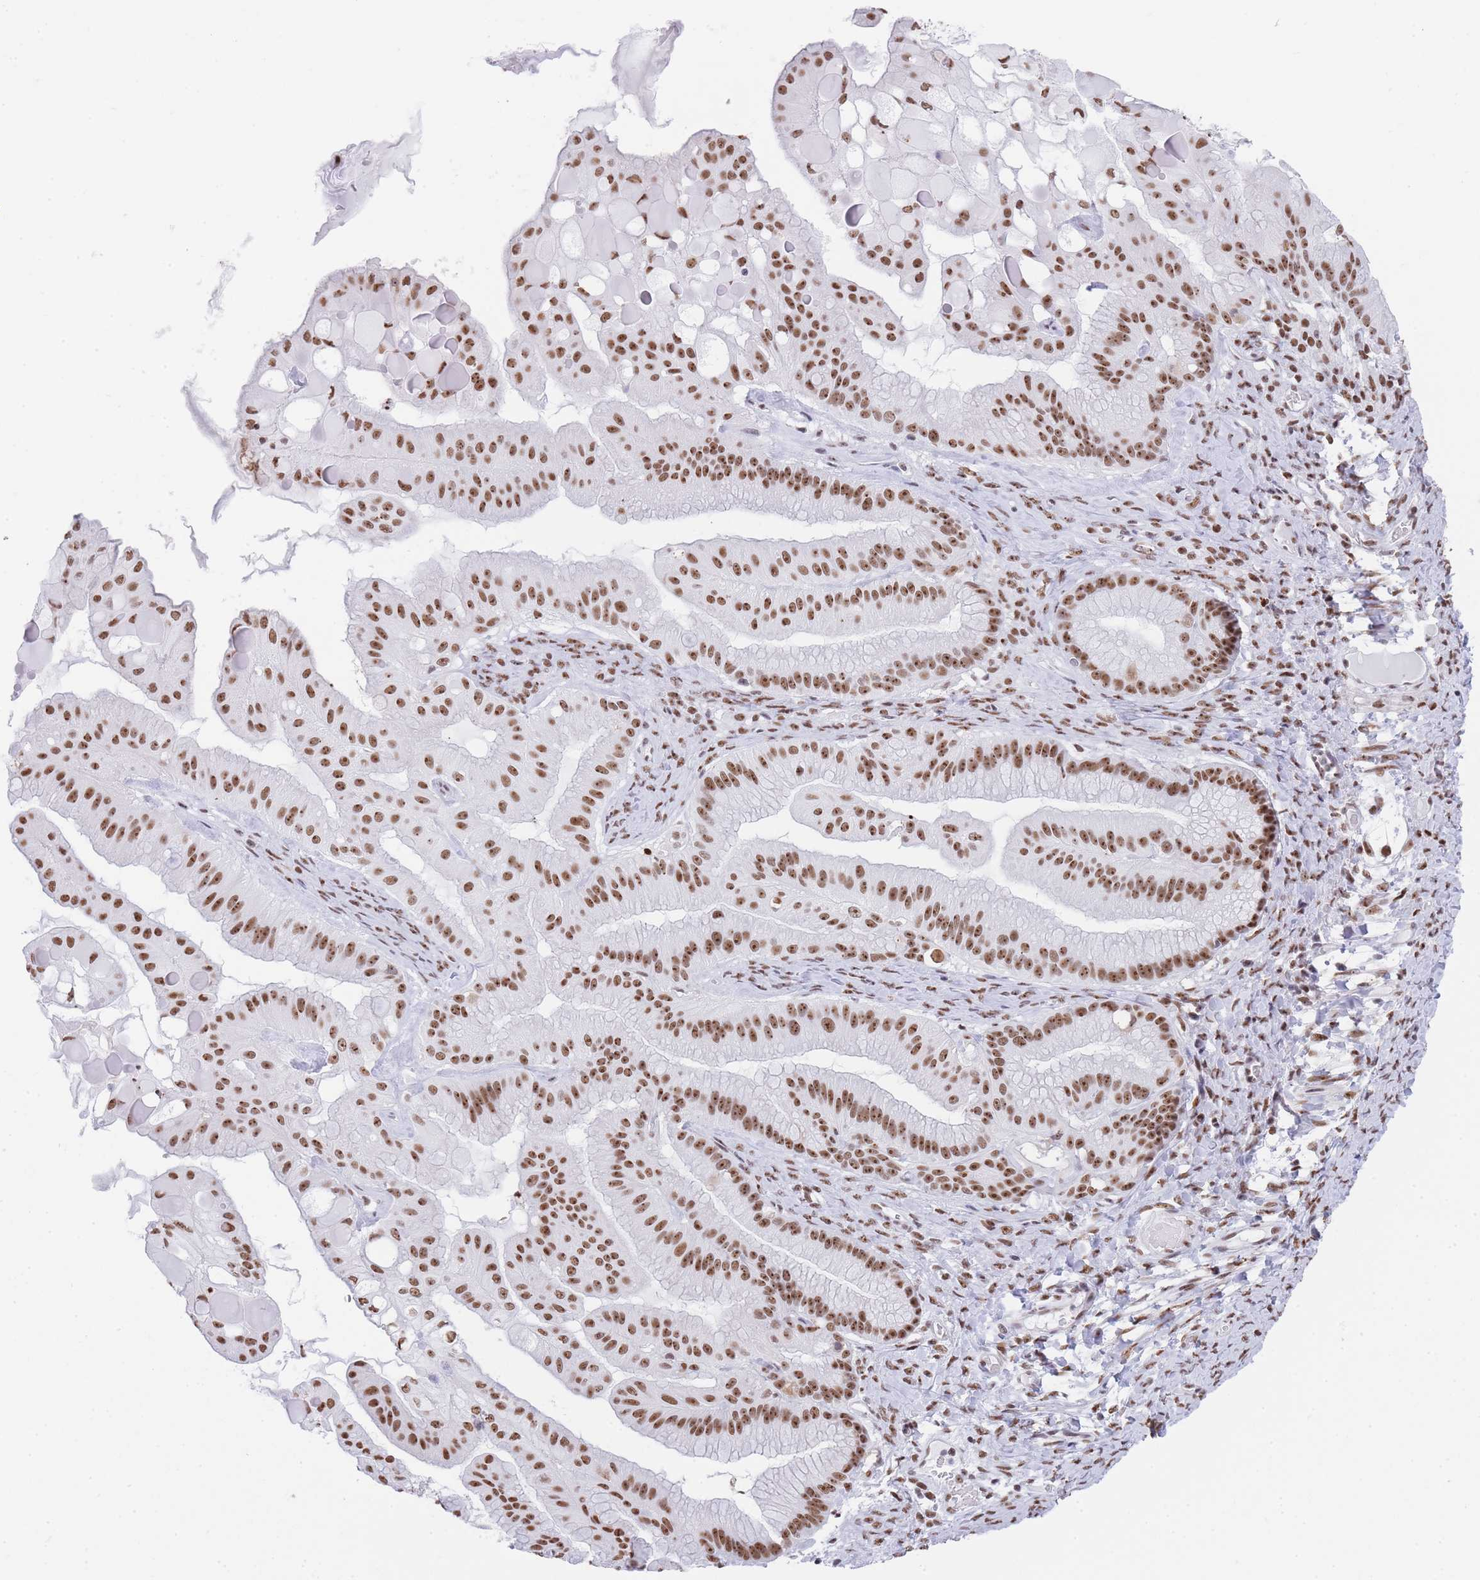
{"staining": {"intensity": "moderate", "quantity": ">75%", "location": "nuclear"}, "tissue": "ovarian cancer", "cell_type": "Tumor cells", "image_type": "cancer", "snomed": [{"axis": "morphology", "description": "Cystadenocarcinoma, mucinous, NOS"}, {"axis": "topography", "description": "Ovary"}], "caption": "Protein staining of ovarian cancer (mucinous cystadenocarcinoma) tissue exhibits moderate nuclear positivity in about >75% of tumor cells.", "gene": "EVC2", "patient": {"sex": "female", "age": 61}}